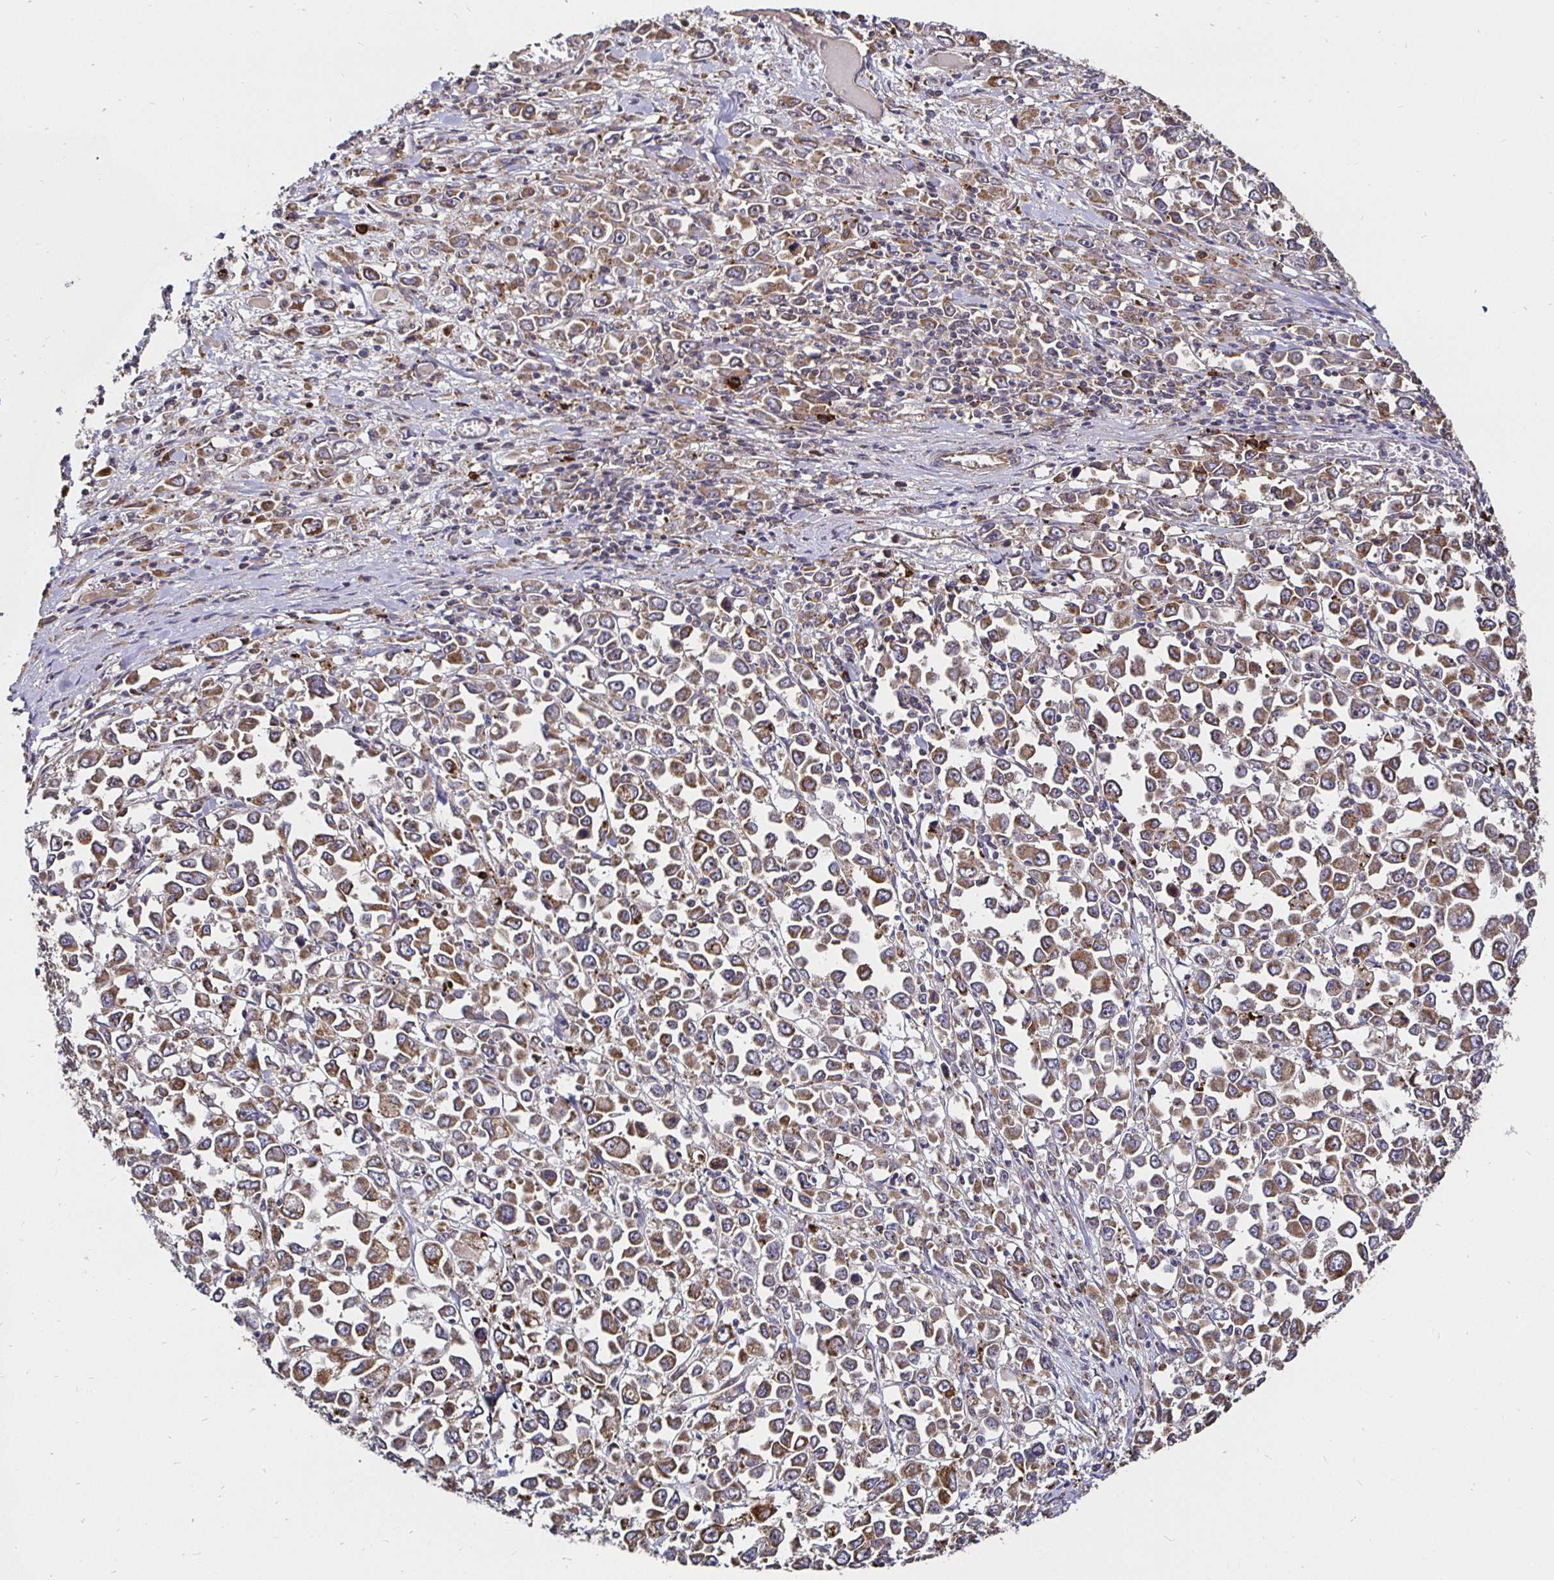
{"staining": {"intensity": "moderate", "quantity": ">75%", "location": "cytoplasmic/membranous"}, "tissue": "stomach cancer", "cell_type": "Tumor cells", "image_type": "cancer", "snomed": [{"axis": "morphology", "description": "Adenocarcinoma, NOS"}, {"axis": "topography", "description": "Stomach, upper"}], "caption": "A micrograph of human stomach adenocarcinoma stained for a protein exhibits moderate cytoplasmic/membranous brown staining in tumor cells. The protein is shown in brown color, while the nuclei are stained blue.", "gene": "MLST8", "patient": {"sex": "male", "age": 70}}